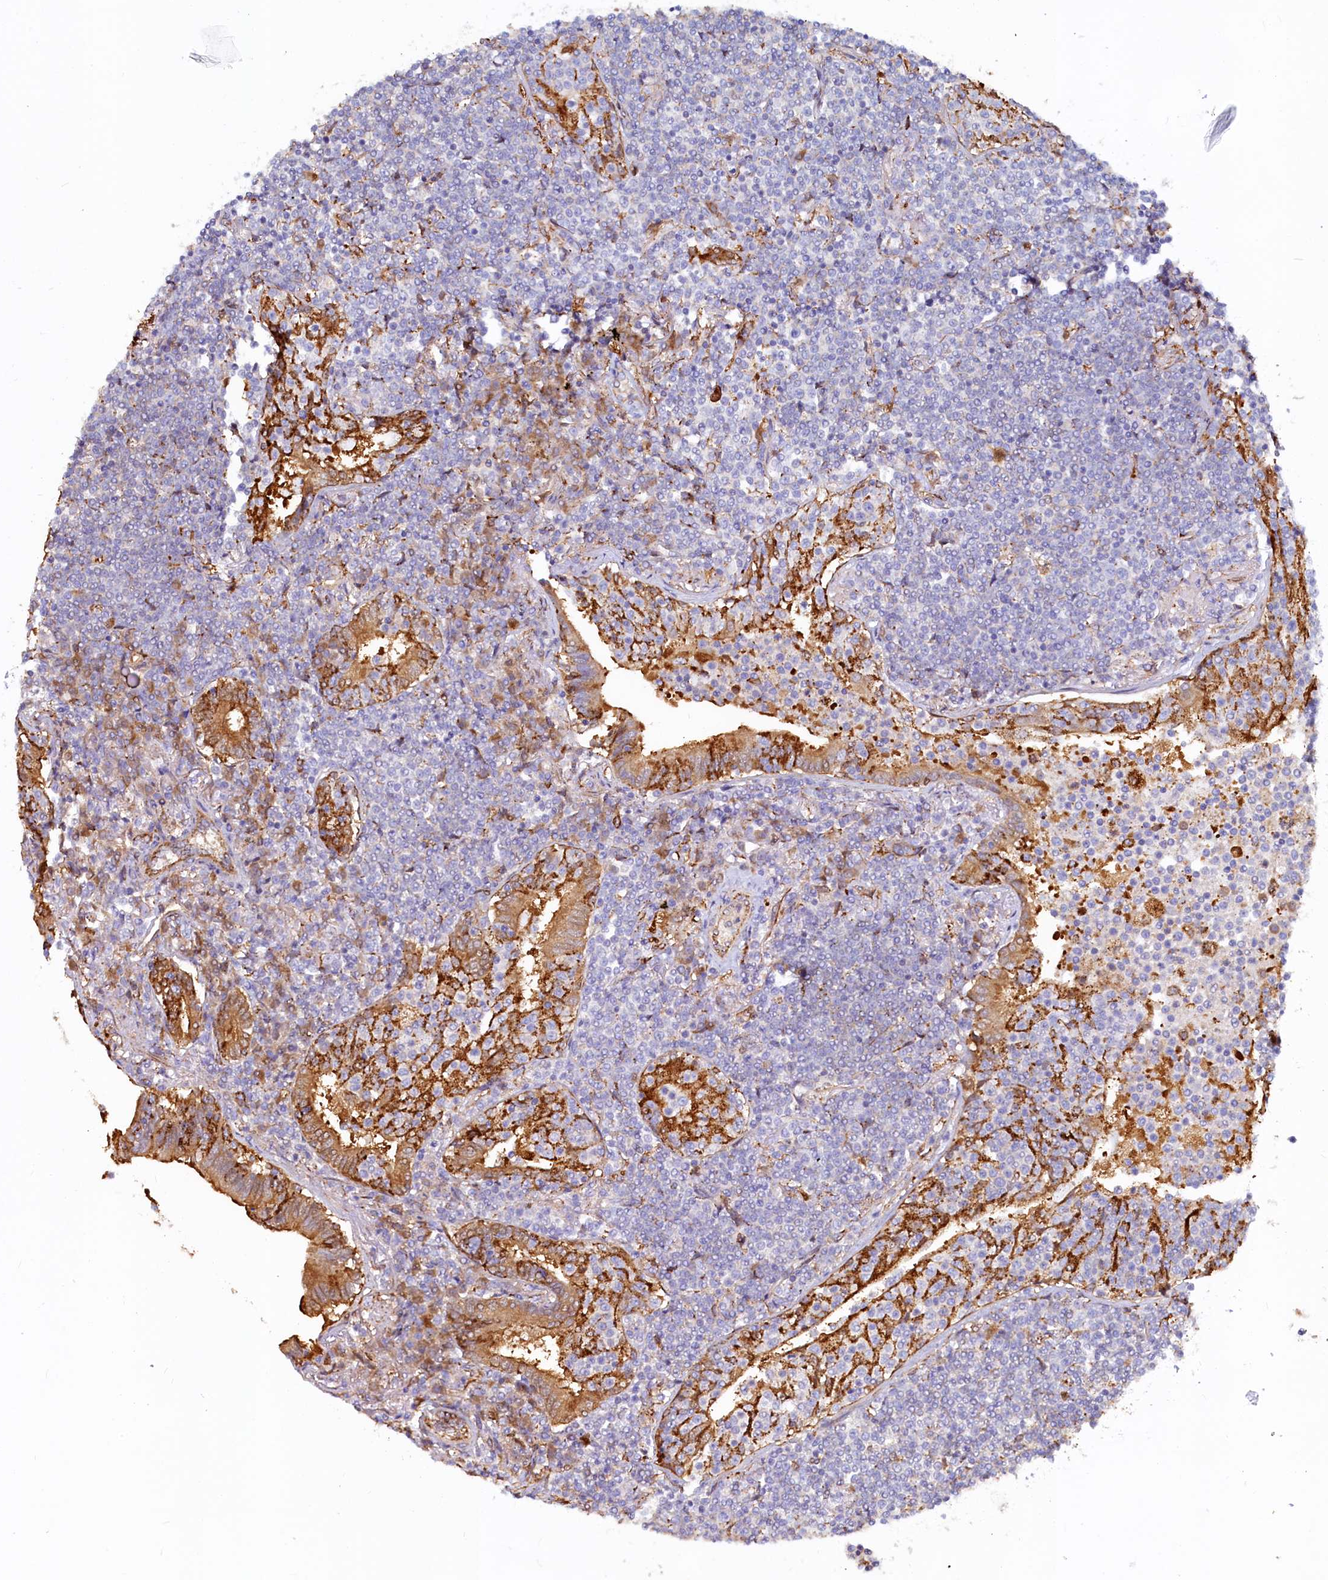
{"staining": {"intensity": "negative", "quantity": "none", "location": "none"}, "tissue": "lymphoma", "cell_type": "Tumor cells", "image_type": "cancer", "snomed": [{"axis": "morphology", "description": "Malignant lymphoma, non-Hodgkin's type, Low grade"}, {"axis": "topography", "description": "Lung"}], "caption": "There is no significant expression in tumor cells of malignant lymphoma, non-Hodgkin's type (low-grade).", "gene": "ASTE1", "patient": {"sex": "female", "age": 71}}